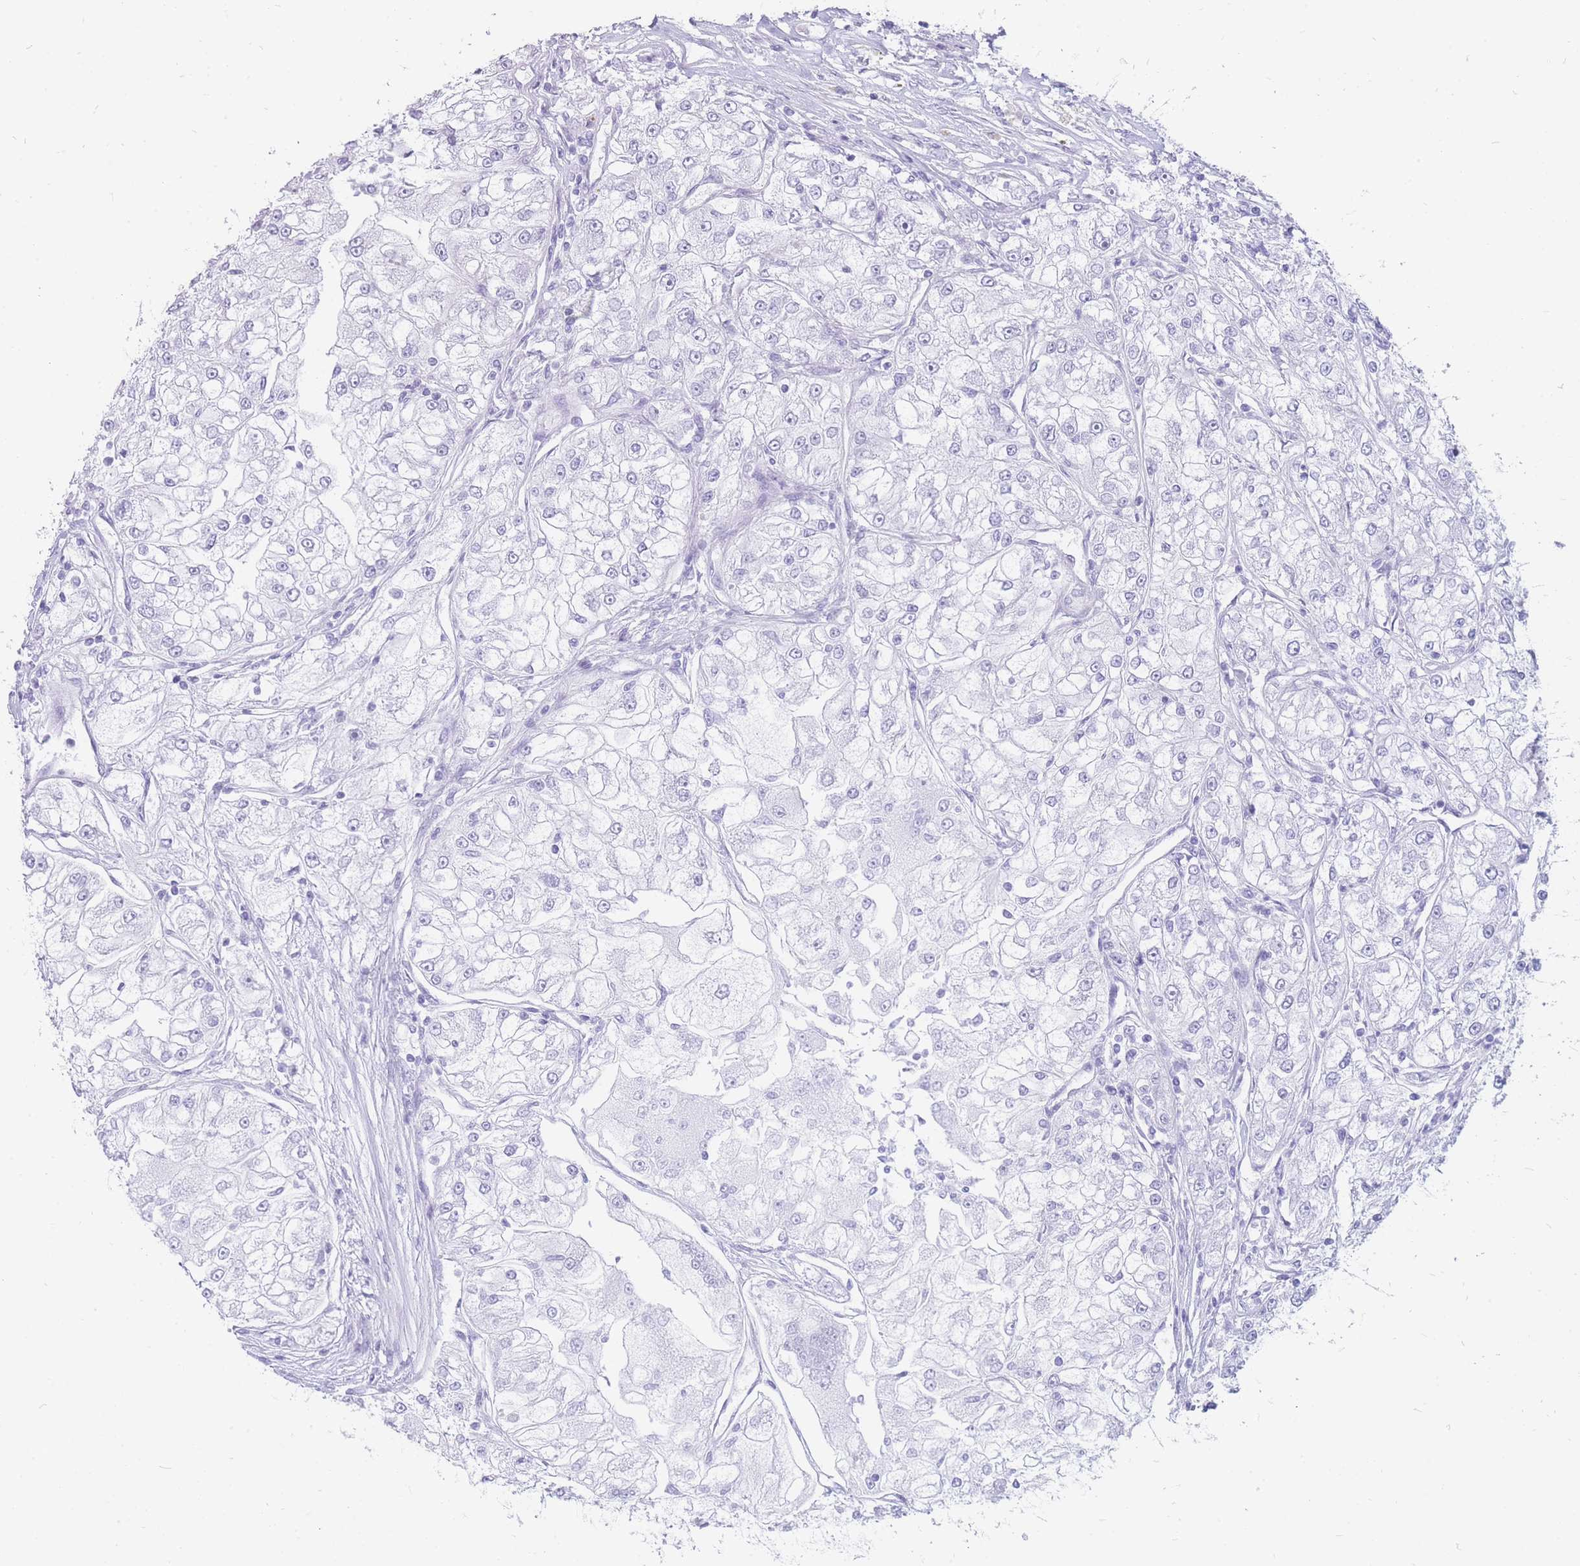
{"staining": {"intensity": "negative", "quantity": "none", "location": "none"}, "tissue": "renal cancer", "cell_type": "Tumor cells", "image_type": "cancer", "snomed": [{"axis": "morphology", "description": "Adenocarcinoma, NOS"}, {"axis": "topography", "description": "Kidney"}], "caption": "A photomicrograph of human renal cancer (adenocarcinoma) is negative for staining in tumor cells. (DAB (3,3'-diaminobenzidine) immunohistochemistry, high magnification).", "gene": "MTSS2", "patient": {"sex": "female", "age": 72}}